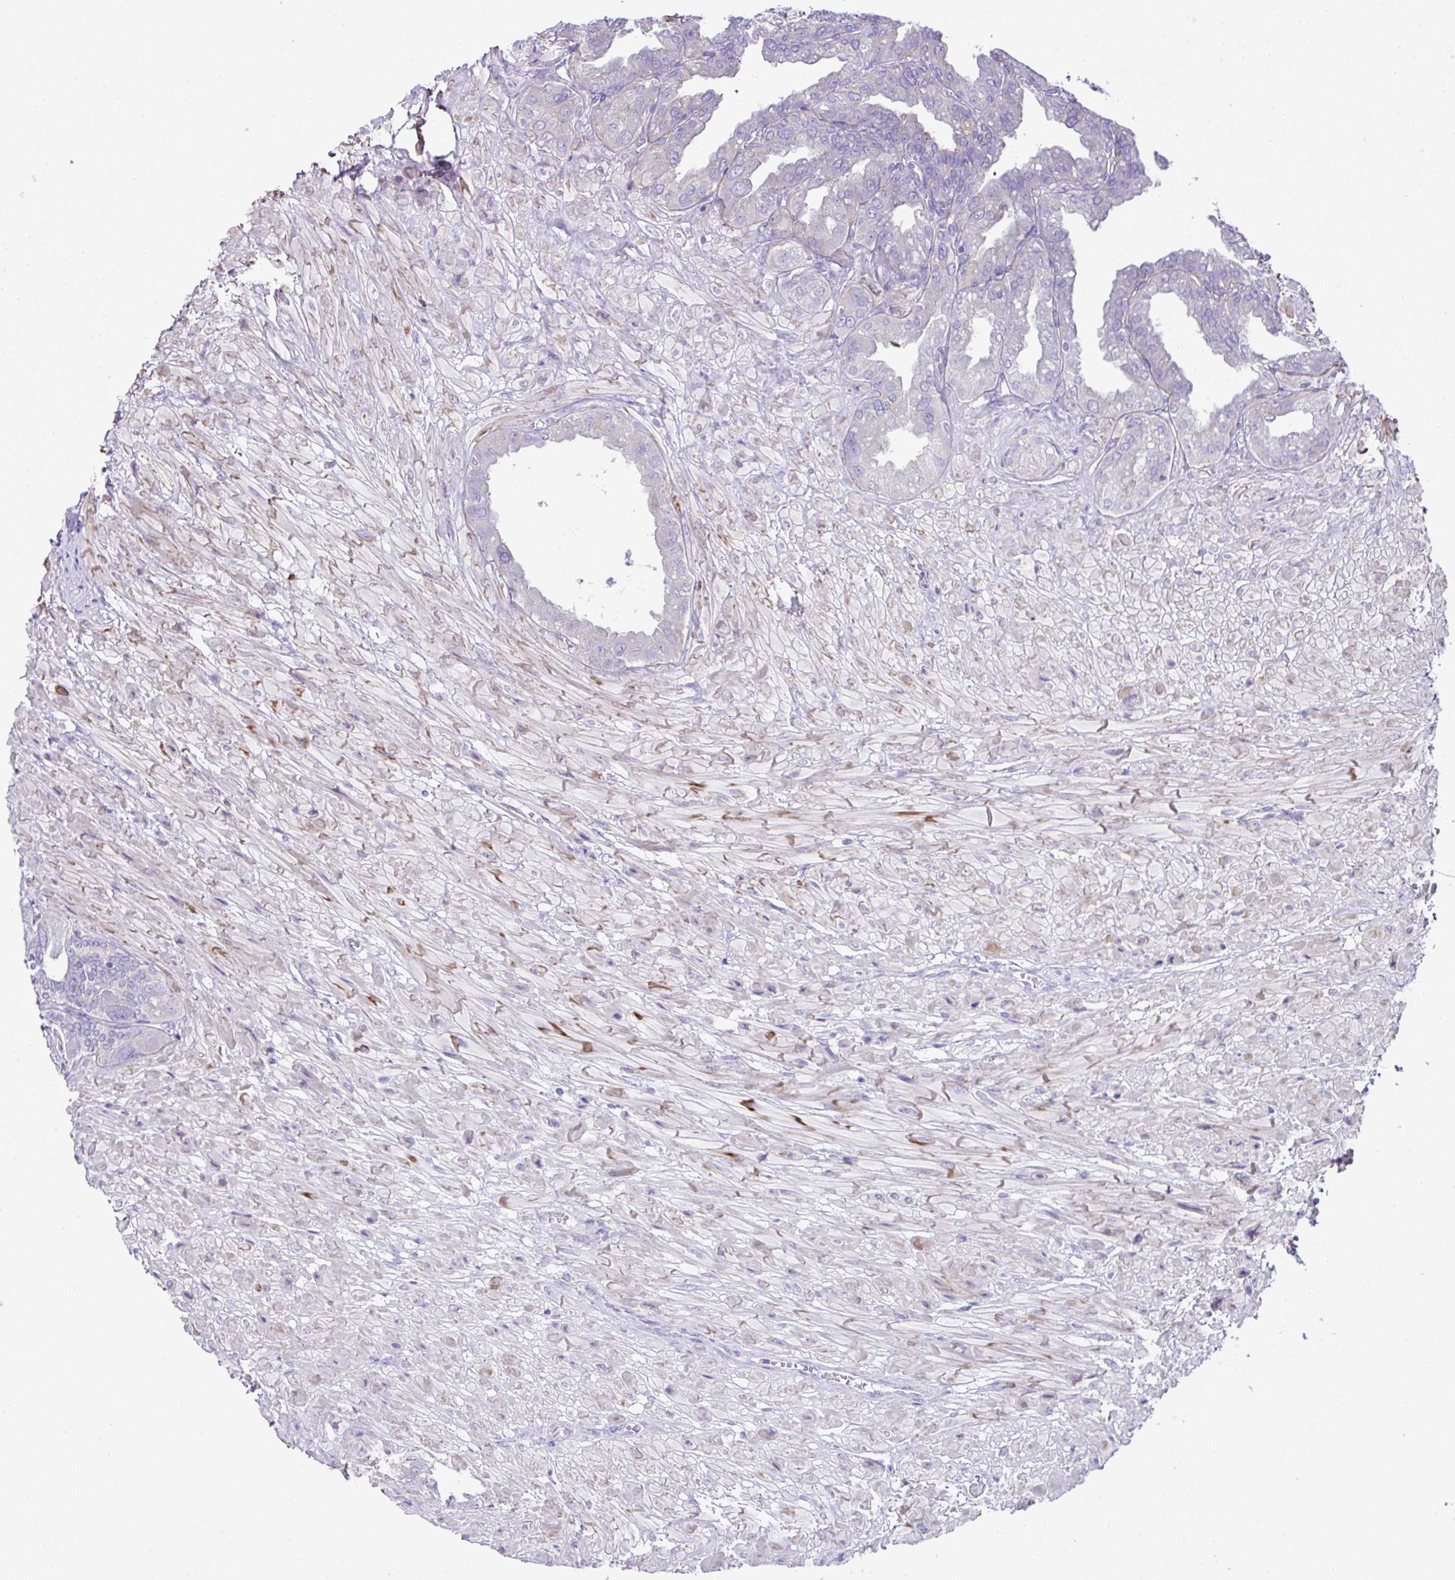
{"staining": {"intensity": "negative", "quantity": "none", "location": "none"}, "tissue": "seminal vesicle", "cell_type": "Glandular cells", "image_type": "normal", "snomed": [{"axis": "morphology", "description": "Normal tissue, NOS"}, {"axis": "topography", "description": "Seminal veicle"}], "caption": "There is no significant positivity in glandular cells of seminal vesicle. (DAB IHC, high magnification).", "gene": "OR4P4", "patient": {"sex": "male", "age": 55}}